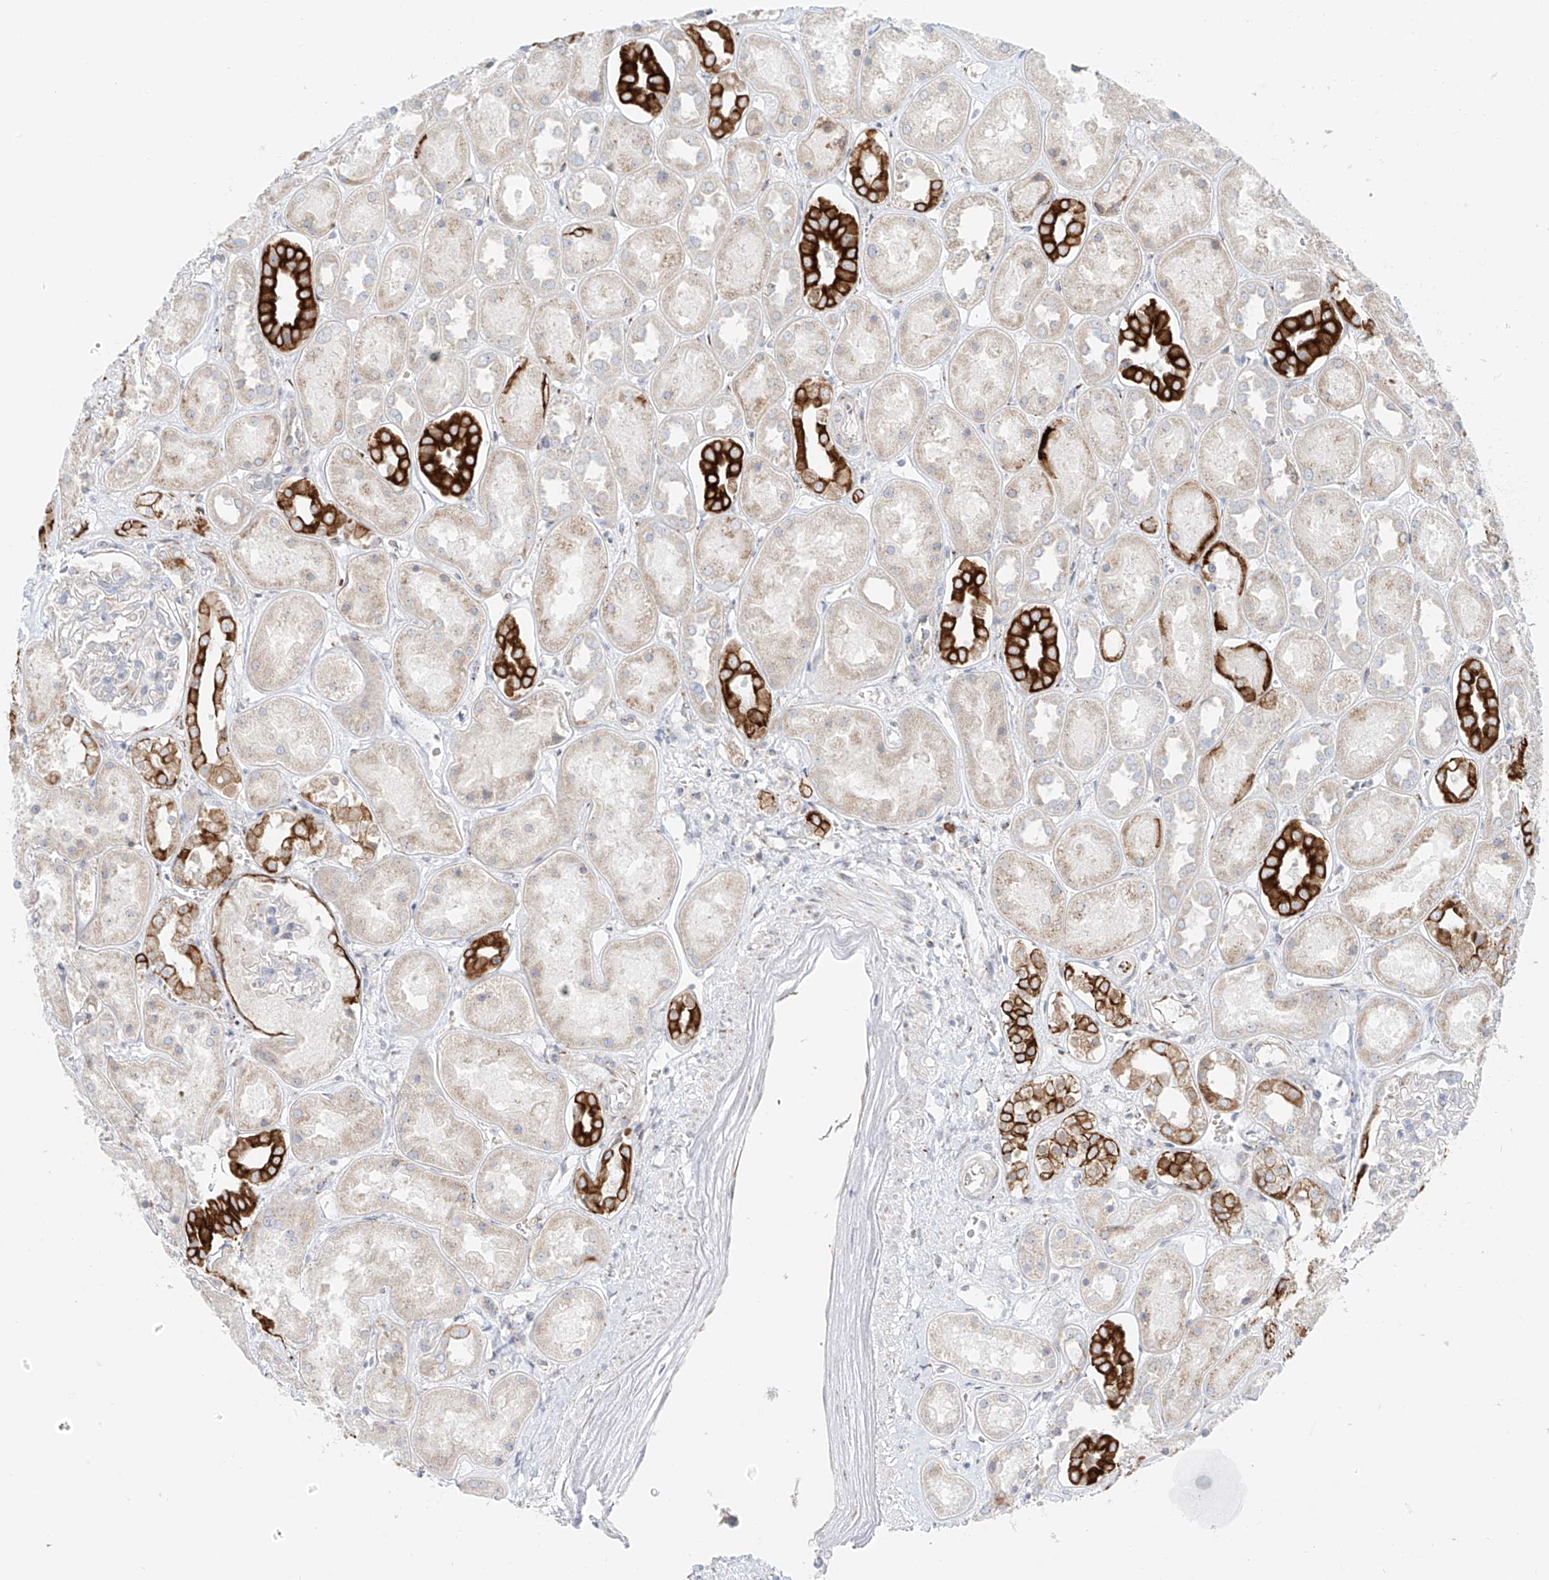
{"staining": {"intensity": "moderate", "quantity": "<25%", "location": "cytoplasmic/membranous"}, "tissue": "kidney", "cell_type": "Cells in glomeruli", "image_type": "normal", "snomed": [{"axis": "morphology", "description": "Normal tissue, NOS"}, {"axis": "topography", "description": "Kidney"}], "caption": "IHC histopathology image of benign kidney stained for a protein (brown), which exhibits low levels of moderate cytoplasmic/membranous positivity in about <25% of cells in glomeruli.", "gene": "EIPR1", "patient": {"sex": "male", "age": 70}}